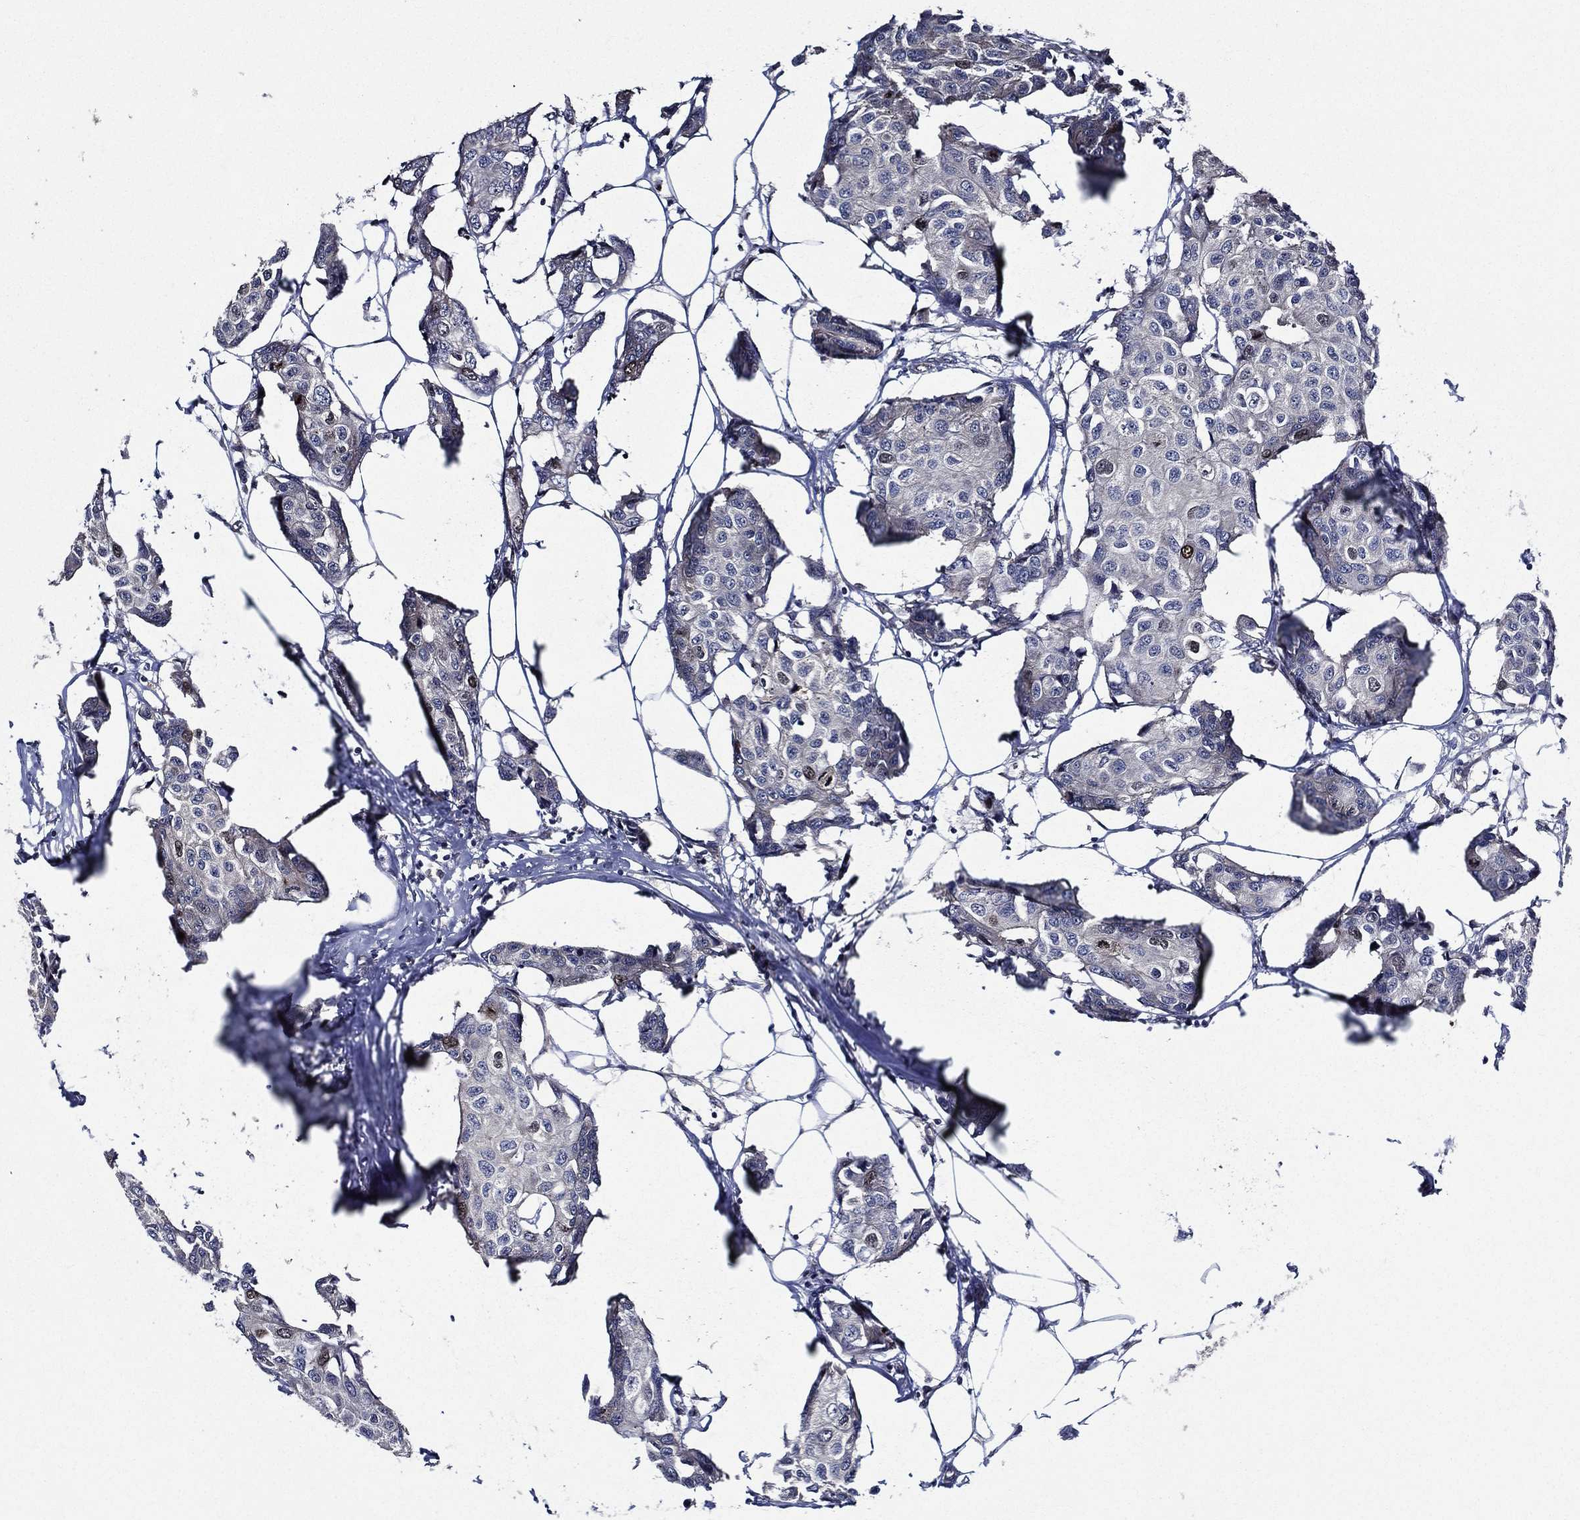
{"staining": {"intensity": "moderate", "quantity": "<25%", "location": "nuclear"}, "tissue": "breast cancer", "cell_type": "Tumor cells", "image_type": "cancer", "snomed": [{"axis": "morphology", "description": "Duct carcinoma"}, {"axis": "topography", "description": "Breast"}], "caption": "Protein staining by immunohistochemistry reveals moderate nuclear expression in about <25% of tumor cells in breast cancer (invasive ductal carcinoma).", "gene": "KIF20B", "patient": {"sex": "female", "age": 80}}